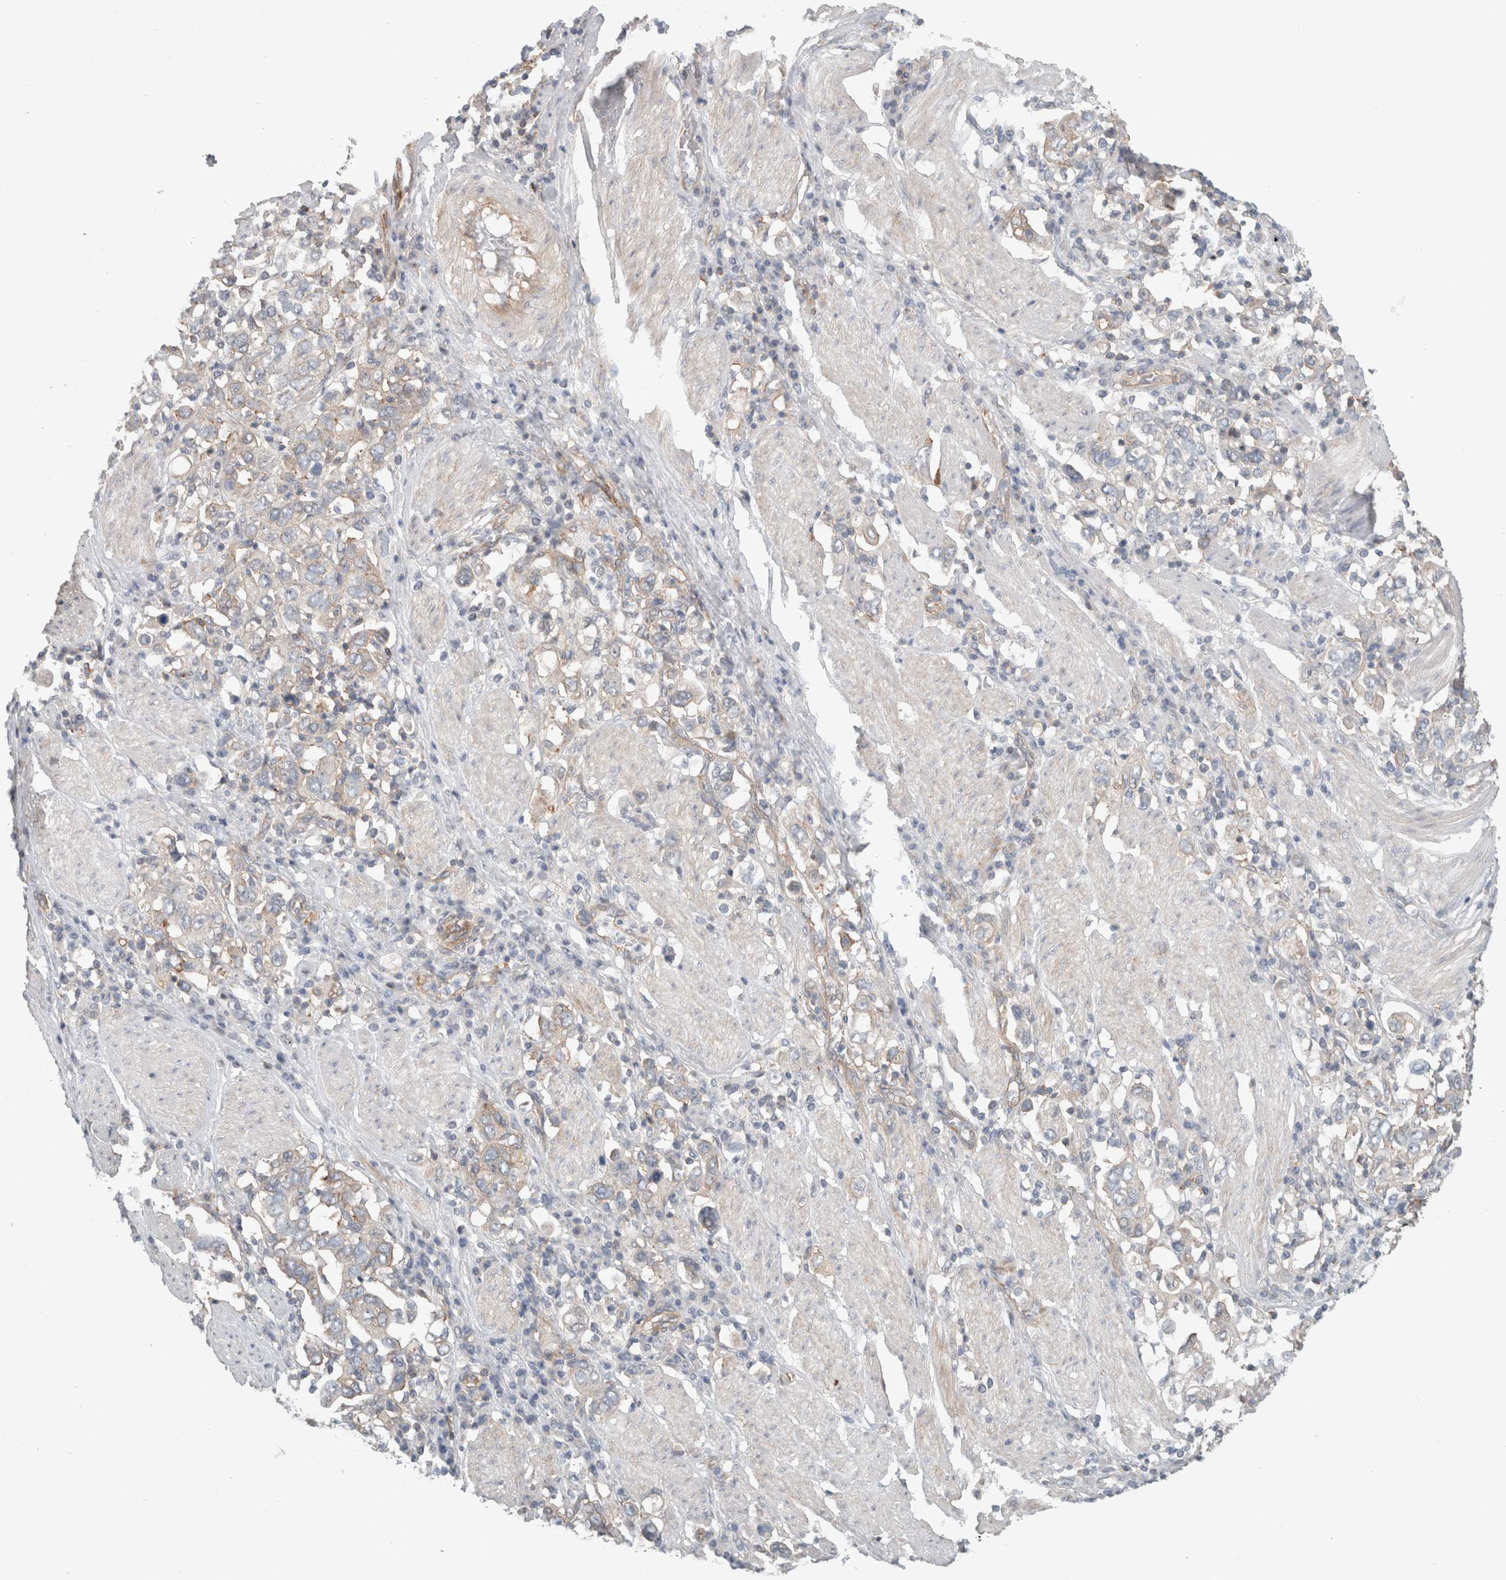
{"staining": {"intensity": "negative", "quantity": "none", "location": "none"}, "tissue": "stomach cancer", "cell_type": "Tumor cells", "image_type": "cancer", "snomed": [{"axis": "morphology", "description": "Adenocarcinoma, NOS"}, {"axis": "topography", "description": "Stomach, upper"}], "caption": "Immunohistochemistry image of neoplastic tissue: human adenocarcinoma (stomach) stained with DAB reveals no significant protein positivity in tumor cells.", "gene": "RASAL2", "patient": {"sex": "male", "age": 62}}